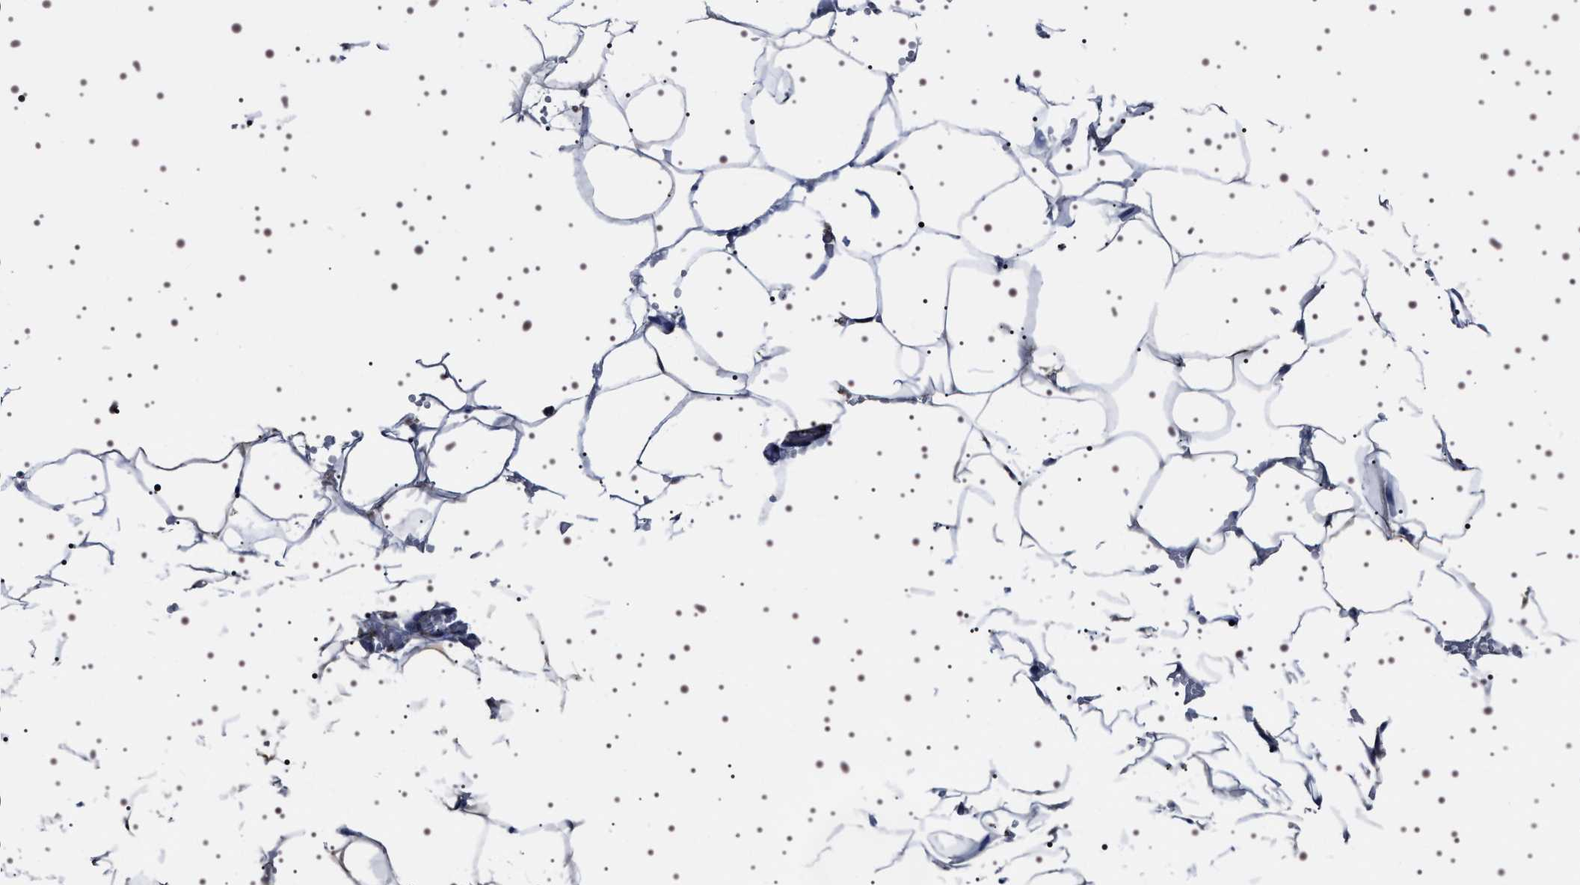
{"staining": {"intensity": "moderate", "quantity": "<25%", "location": "cytoplasmic/membranous"}, "tissue": "adipose tissue", "cell_type": "Adipocytes", "image_type": "normal", "snomed": [{"axis": "morphology", "description": "Normal tissue, NOS"}, {"axis": "topography", "description": "Breast"}, {"axis": "topography", "description": "Adipose tissue"}], "caption": "Immunohistochemistry (IHC) micrograph of normal human adipose tissue stained for a protein (brown), which demonstrates low levels of moderate cytoplasmic/membranous positivity in approximately <25% of adipocytes.", "gene": "WDR1", "patient": {"sex": "female", "age": 25}}